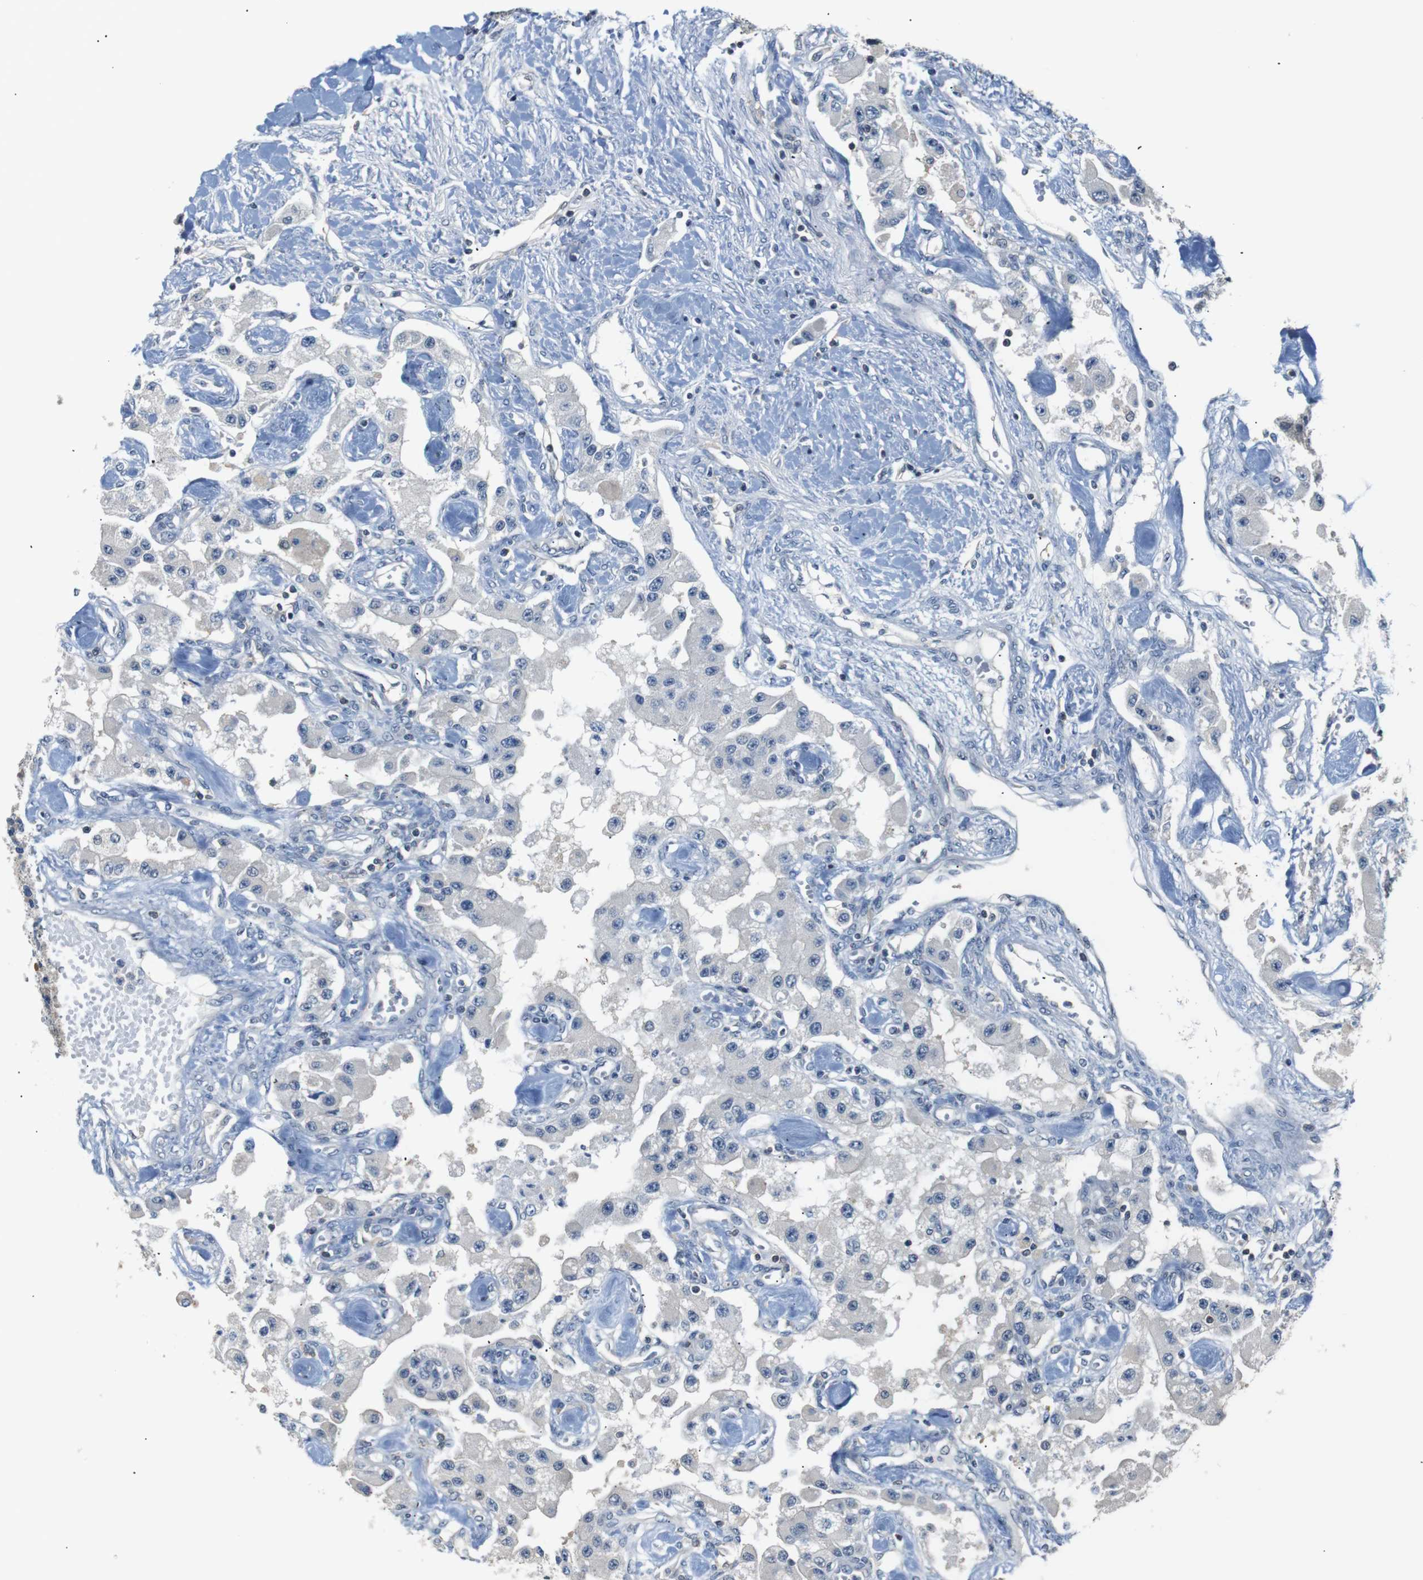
{"staining": {"intensity": "negative", "quantity": "none", "location": "none"}, "tissue": "carcinoid", "cell_type": "Tumor cells", "image_type": "cancer", "snomed": [{"axis": "morphology", "description": "Carcinoid, malignant, NOS"}, {"axis": "topography", "description": "Pancreas"}], "caption": "High power microscopy histopathology image of an IHC photomicrograph of carcinoid, revealing no significant staining in tumor cells. The staining was performed using DAB to visualize the protein expression in brown, while the nuclei were stained in blue with hematoxylin (Magnification: 20x).", "gene": "SFN", "patient": {"sex": "male", "age": 41}}